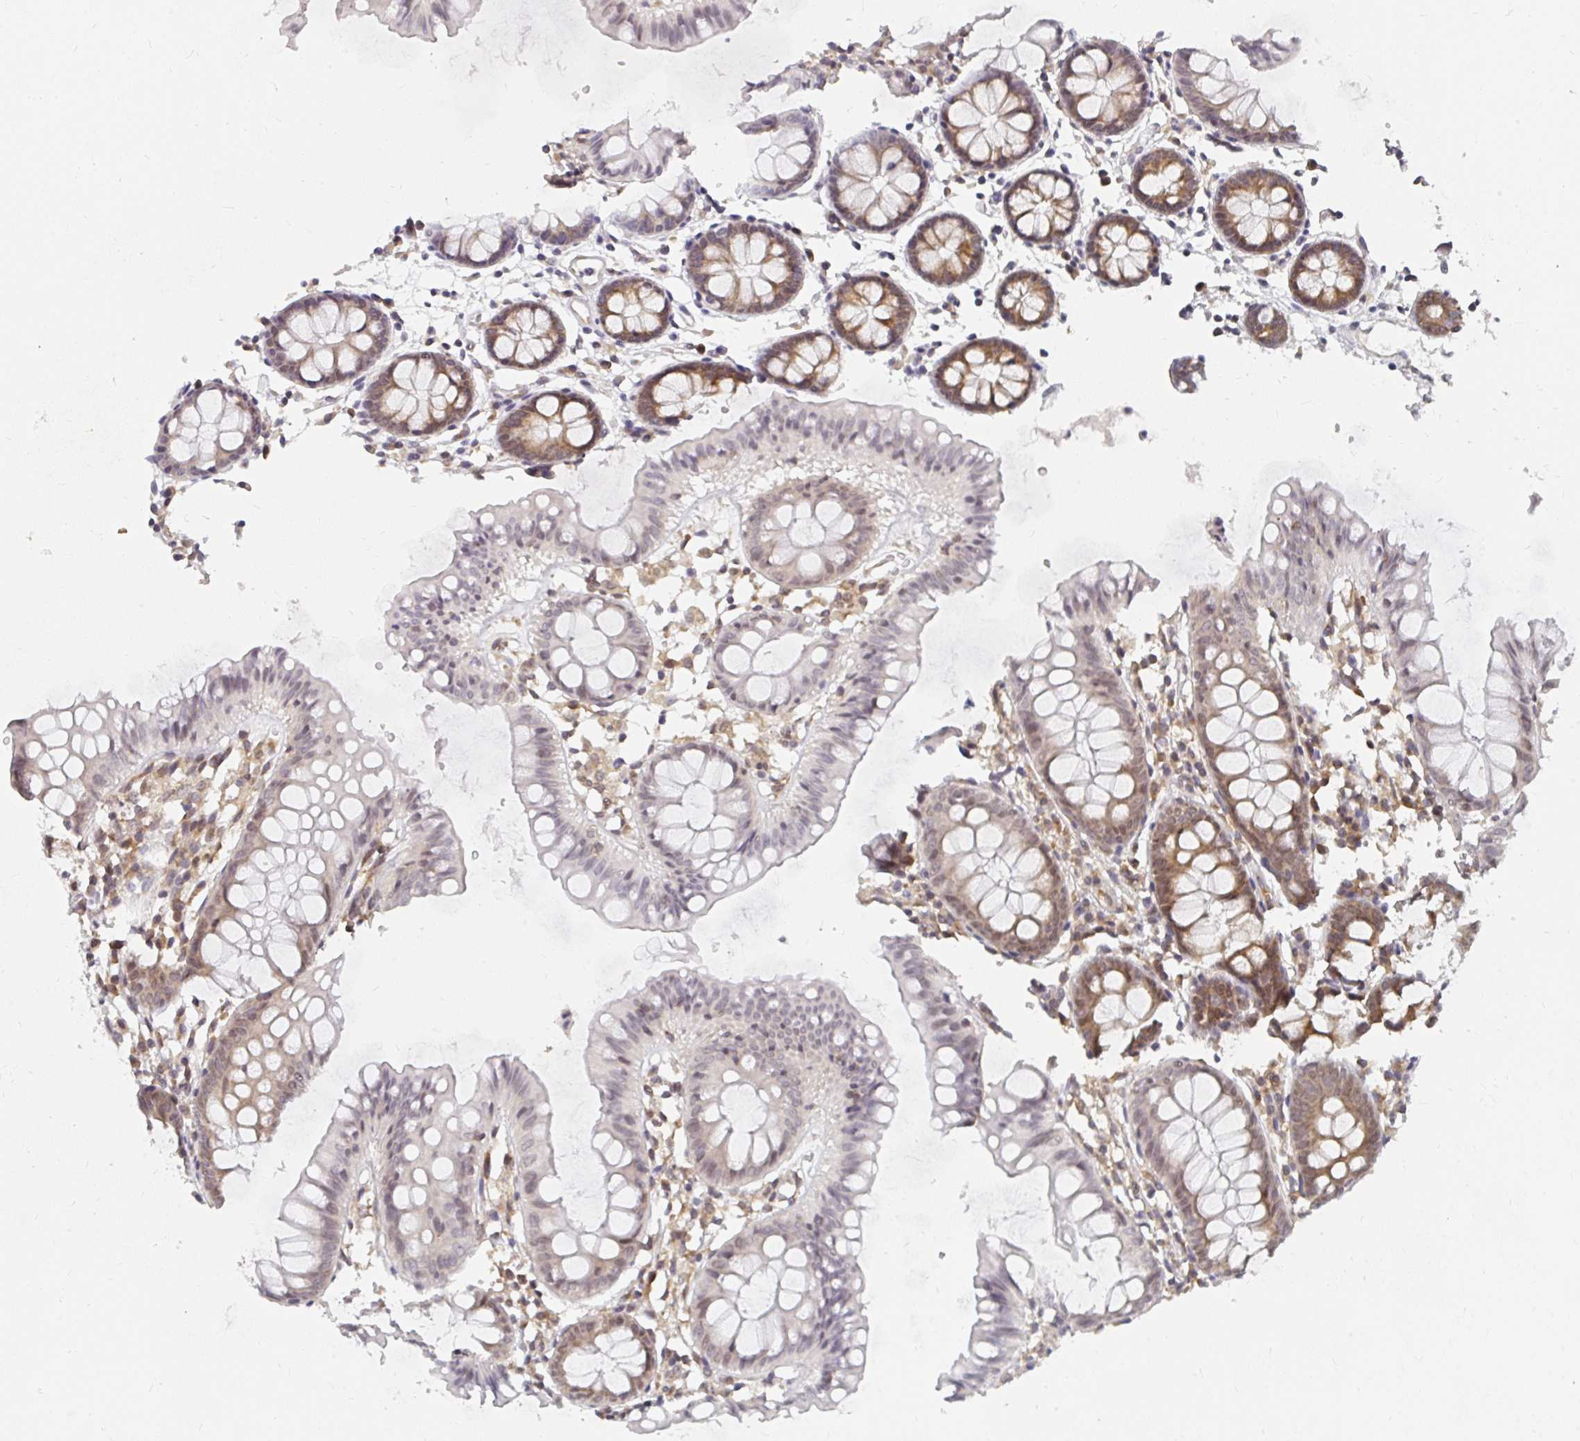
{"staining": {"intensity": "moderate", "quantity": "25%-75%", "location": "cytoplasmic/membranous"}, "tissue": "colon", "cell_type": "Glandular cells", "image_type": "normal", "snomed": [{"axis": "morphology", "description": "Normal tissue, NOS"}, {"axis": "topography", "description": "Colon"}], "caption": "Protein staining by IHC exhibits moderate cytoplasmic/membranous positivity in about 25%-75% of glandular cells in unremarkable colon.", "gene": "SYNCRIP", "patient": {"sex": "female", "age": 84}}